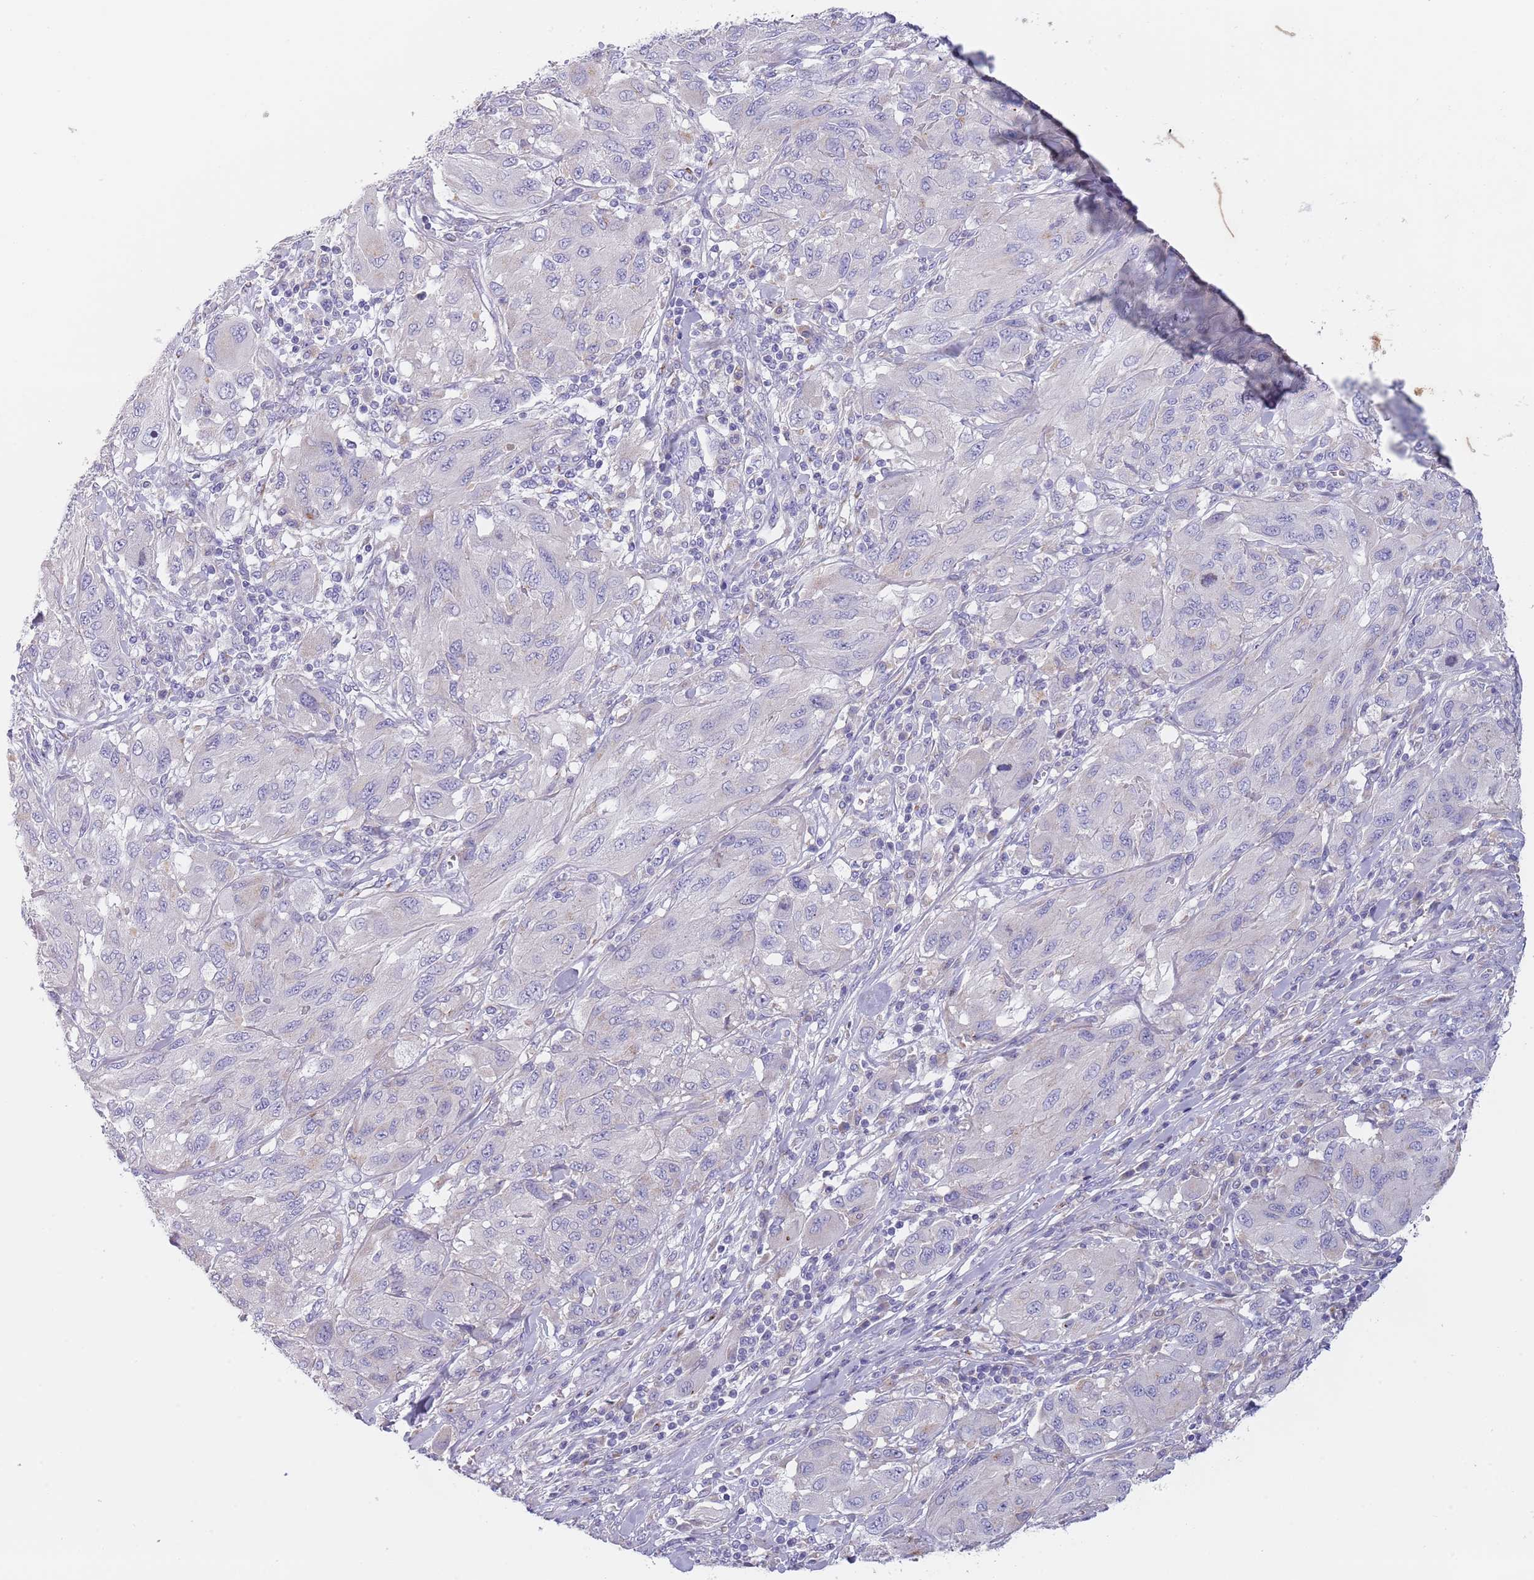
{"staining": {"intensity": "negative", "quantity": "none", "location": "none"}, "tissue": "melanoma", "cell_type": "Tumor cells", "image_type": "cancer", "snomed": [{"axis": "morphology", "description": "Malignant melanoma, NOS"}, {"axis": "topography", "description": "Skin"}], "caption": "Protein analysis of melanoma reveals no significant expression in tumor cells.", "gene": "MAN1C1", "patient": {"sex": "female", "age": 91}}